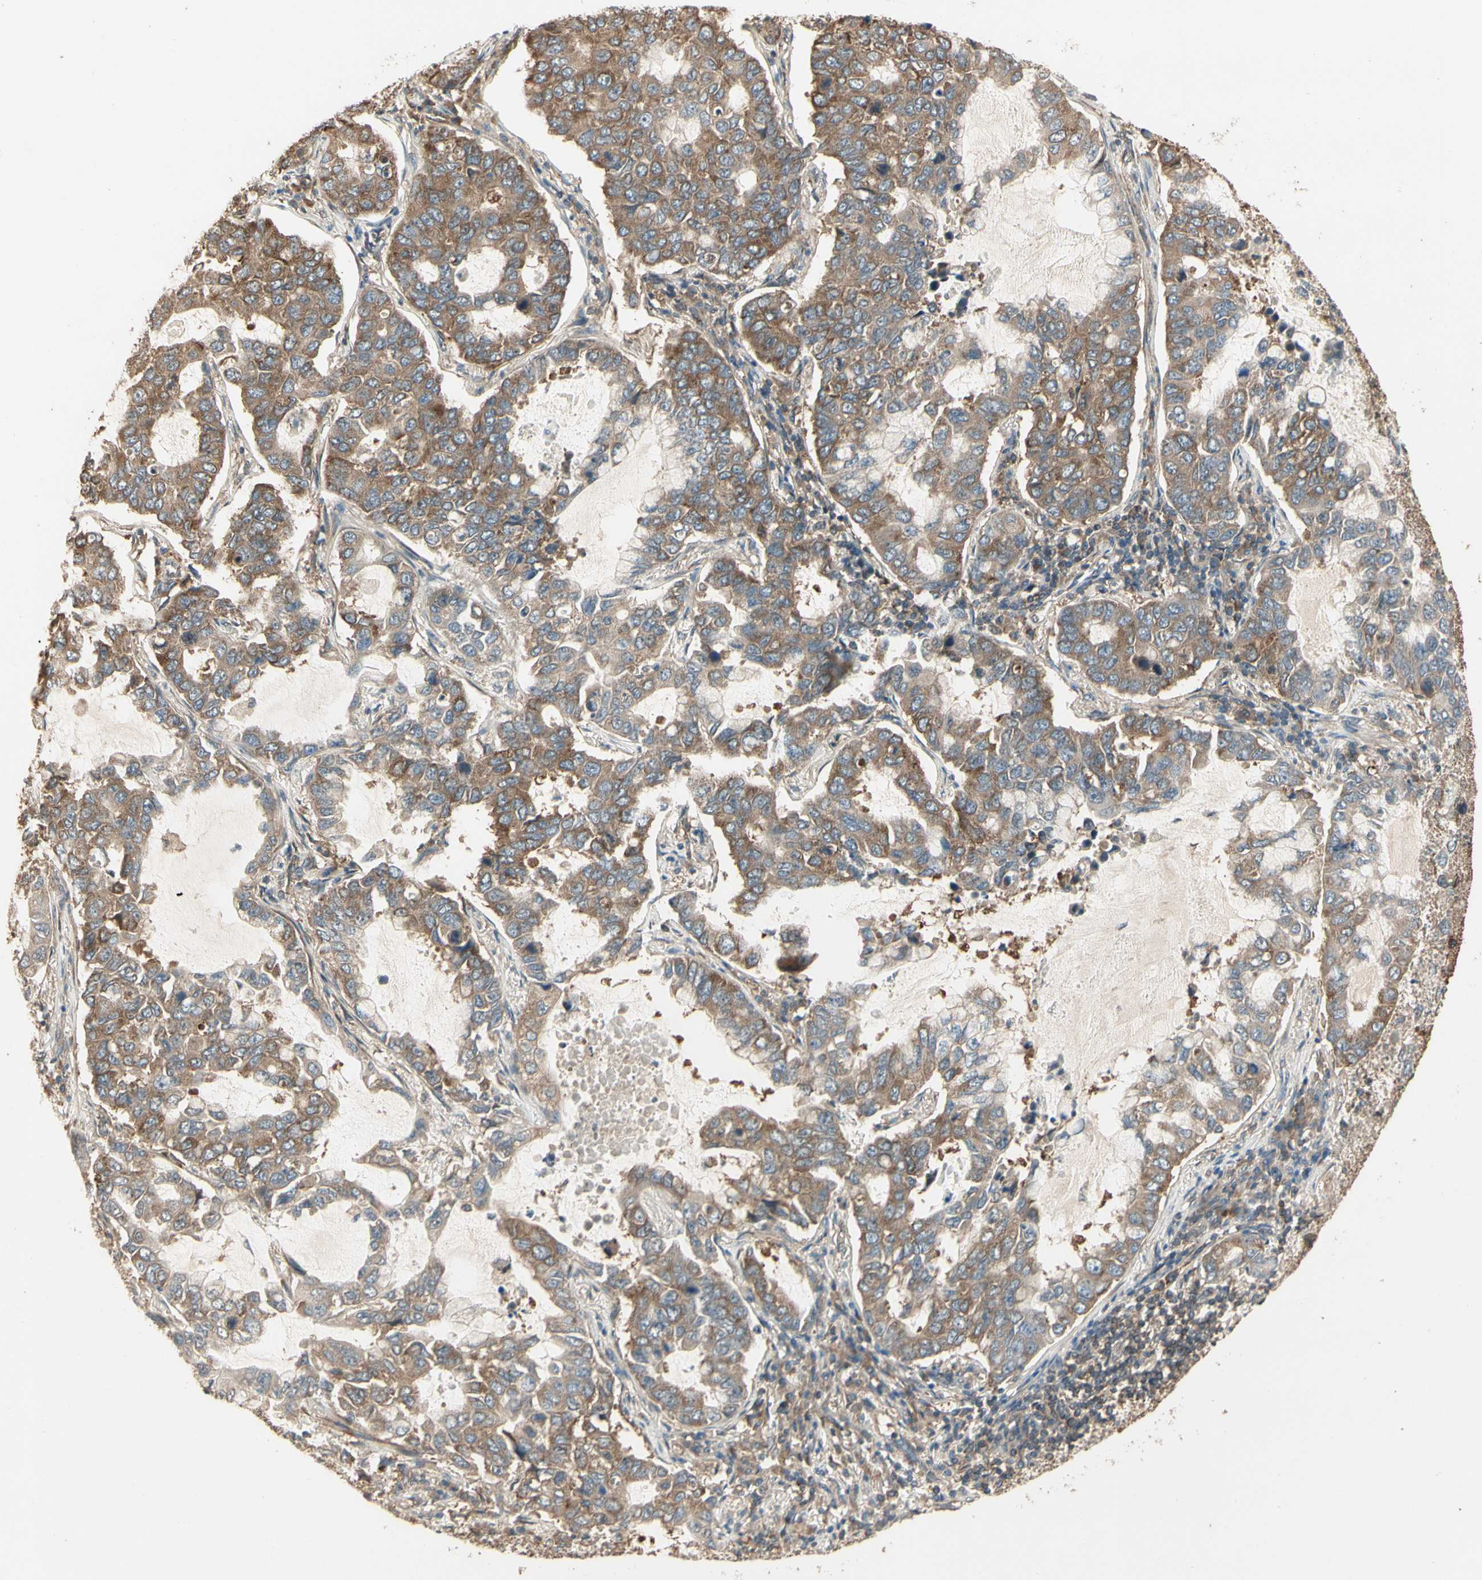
{"staining": {"intensity": "moderate", "quantity": ">75%", "location": "cytoplasmic/membranous"}, "tissue": "lung cancer", "cell_type": "Tumor cells", "image_type": "cancer", "snomed": [{"axis": "morphology", "description": "Adenocarcinoma, NOS"}, {"axis": "topography", "description": "Lung"}], "caption": "IHC staining of lung adenocarcinoma, which demonstrates medium levels of moderate cytoplasmic/membranous positivity in about >75% of tumor cells indicating moderate cytoplasmic/membranous protein expression. The staining was performed using DAB (3,3'-diaminobenzidine) (brown) for protein detection and nuclei were counterstained in hematoxylin (blue).", "gene": "CCT7", "patient": {"sex": "male", "age": 64}}